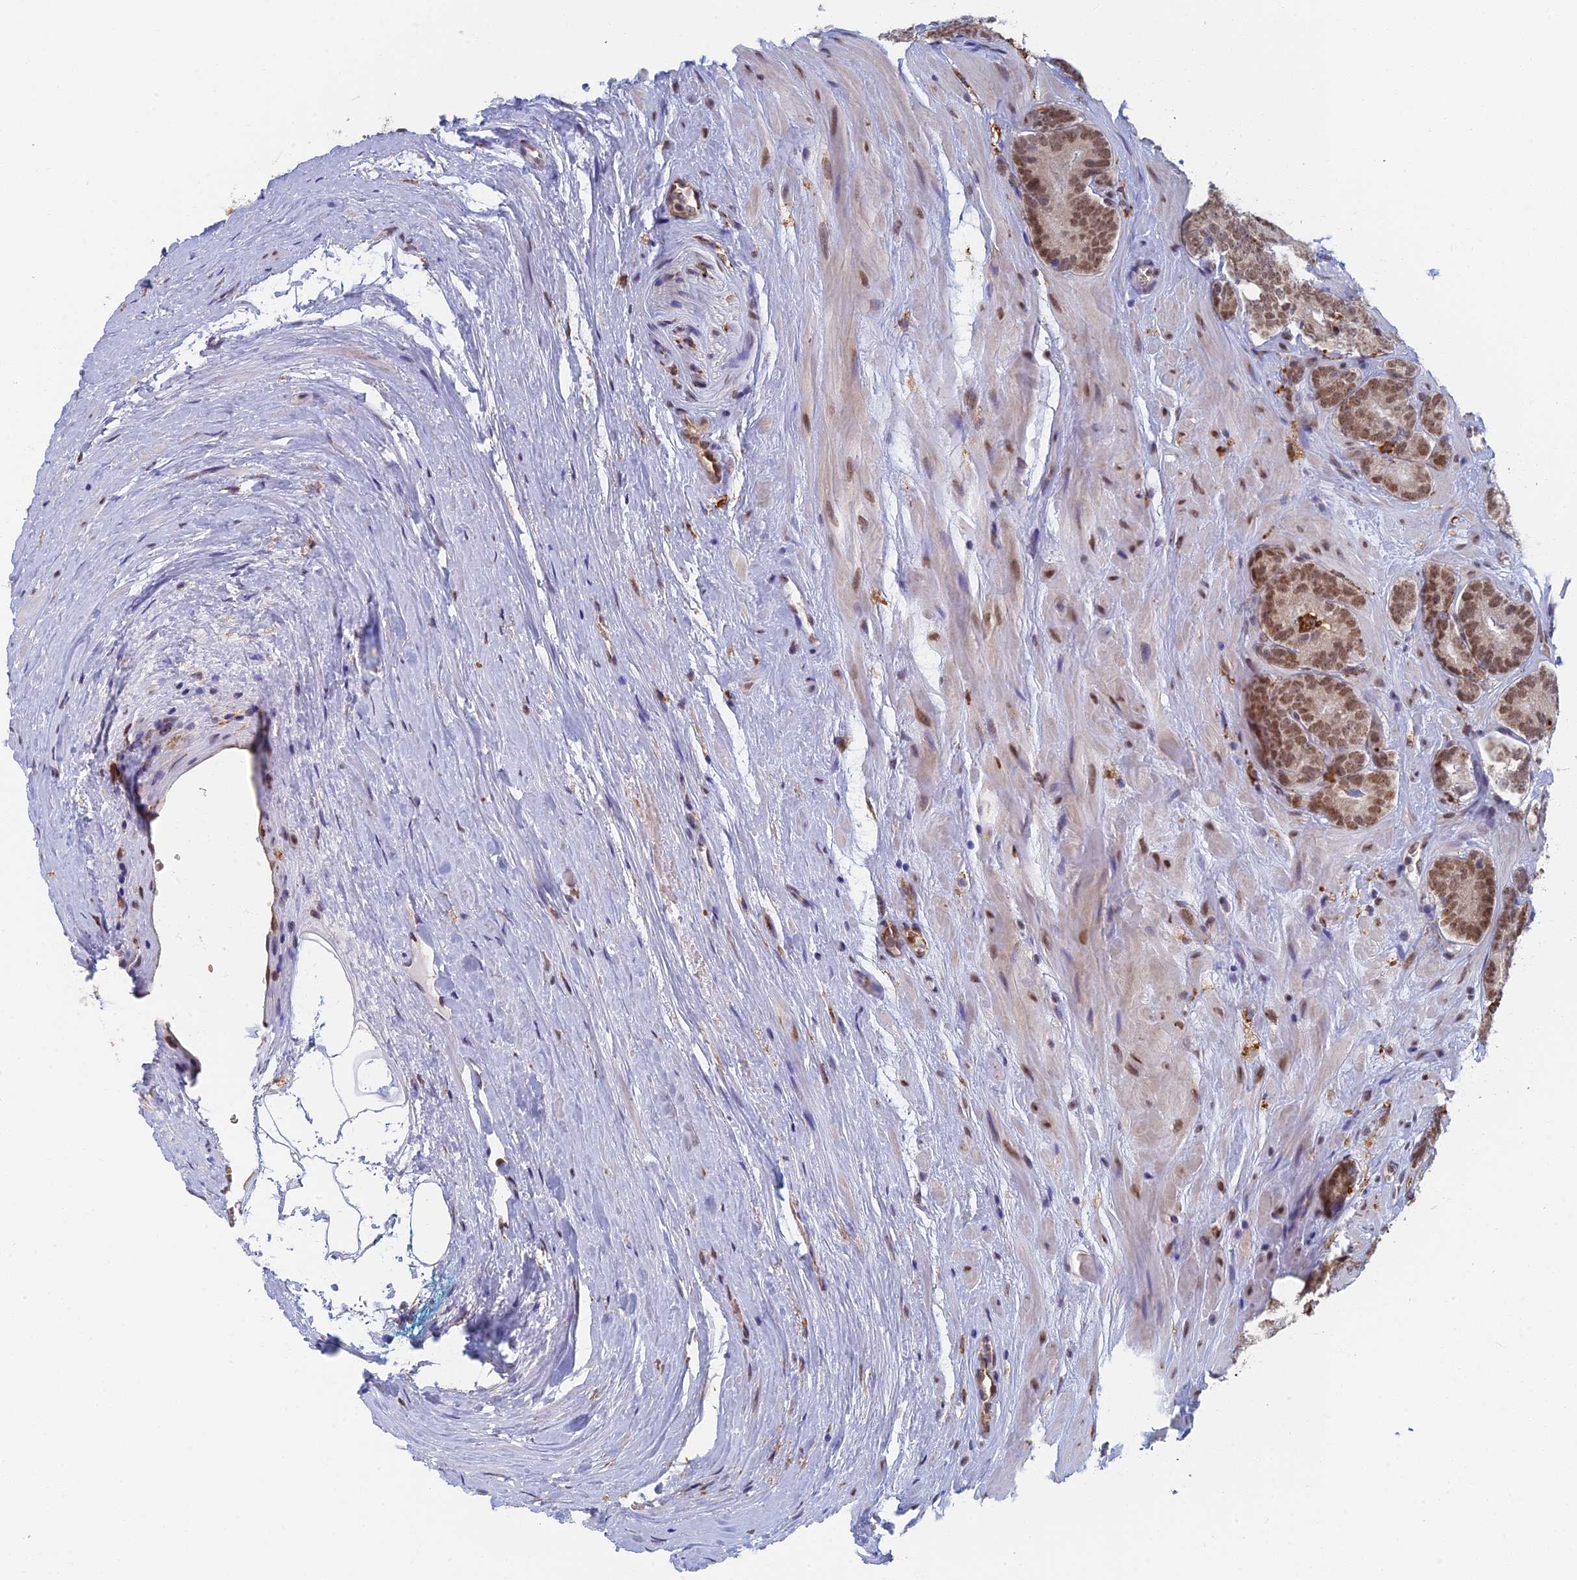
{"staining": {"intensity": "moderate", "quantity": ">75%", "location": "nuclear"}, "tissue": "prostate cancer", "cell_type": "Tumor cells", "image_type": "cancer", "snomed": [{"axis": "morphology", "description": "Adenocarcinoma, High grade"}, {"axis": "topography", "description": "Prostate"}], "caption": "Immunohistochemical staining of human prostate cancer (adenocarcinoma (high-grade)) displays medium levels of moderate nuclear staining in about >75% of tumor cells.", "gene": "GPATCH1", "patient": {"sex": "male", "age": 63}}